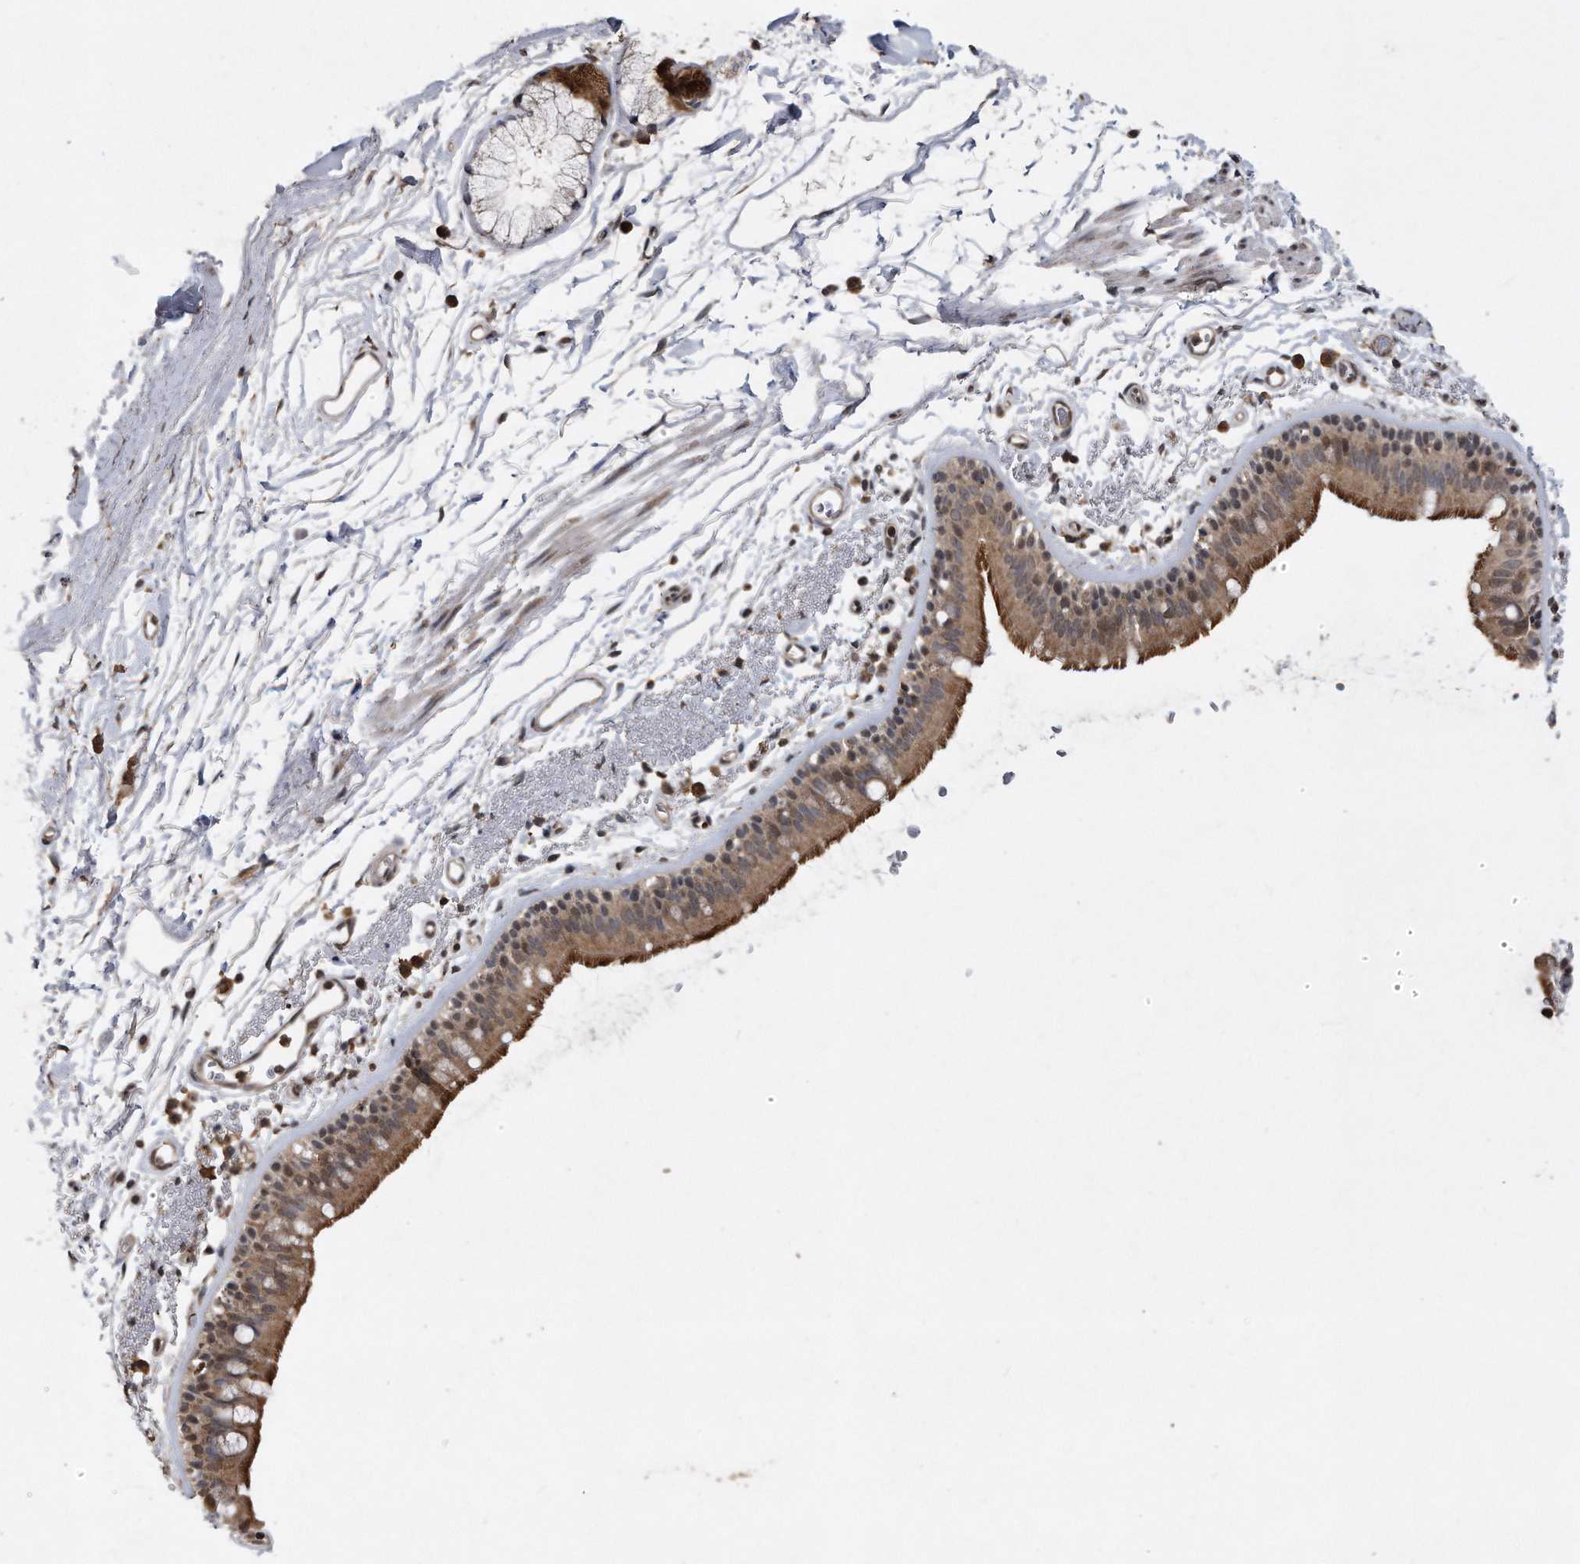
{"staining": {"intensity": "moderate", "quantity": ">75%", "location": "cytoplasmic/membranous"}, "tissue": "bronchus", "cell_type": "Respiratory epithelial cells", "image_type": "normal", "snomed": [{"axis": "morphology", "description": "Normal tissue, NOS"}, {"axis": "topography", "description": "Lymph node"}, {"axis": "topography", "description": "Bronchus"}], "caption": "Bronchus stained with IHC shows moderate cytoplasmic/membranous positivity in approximately >75% of respiratory epithelial cells.", "gene": "CRYZL1", "patient": {"sex": "female", "age": 70}}